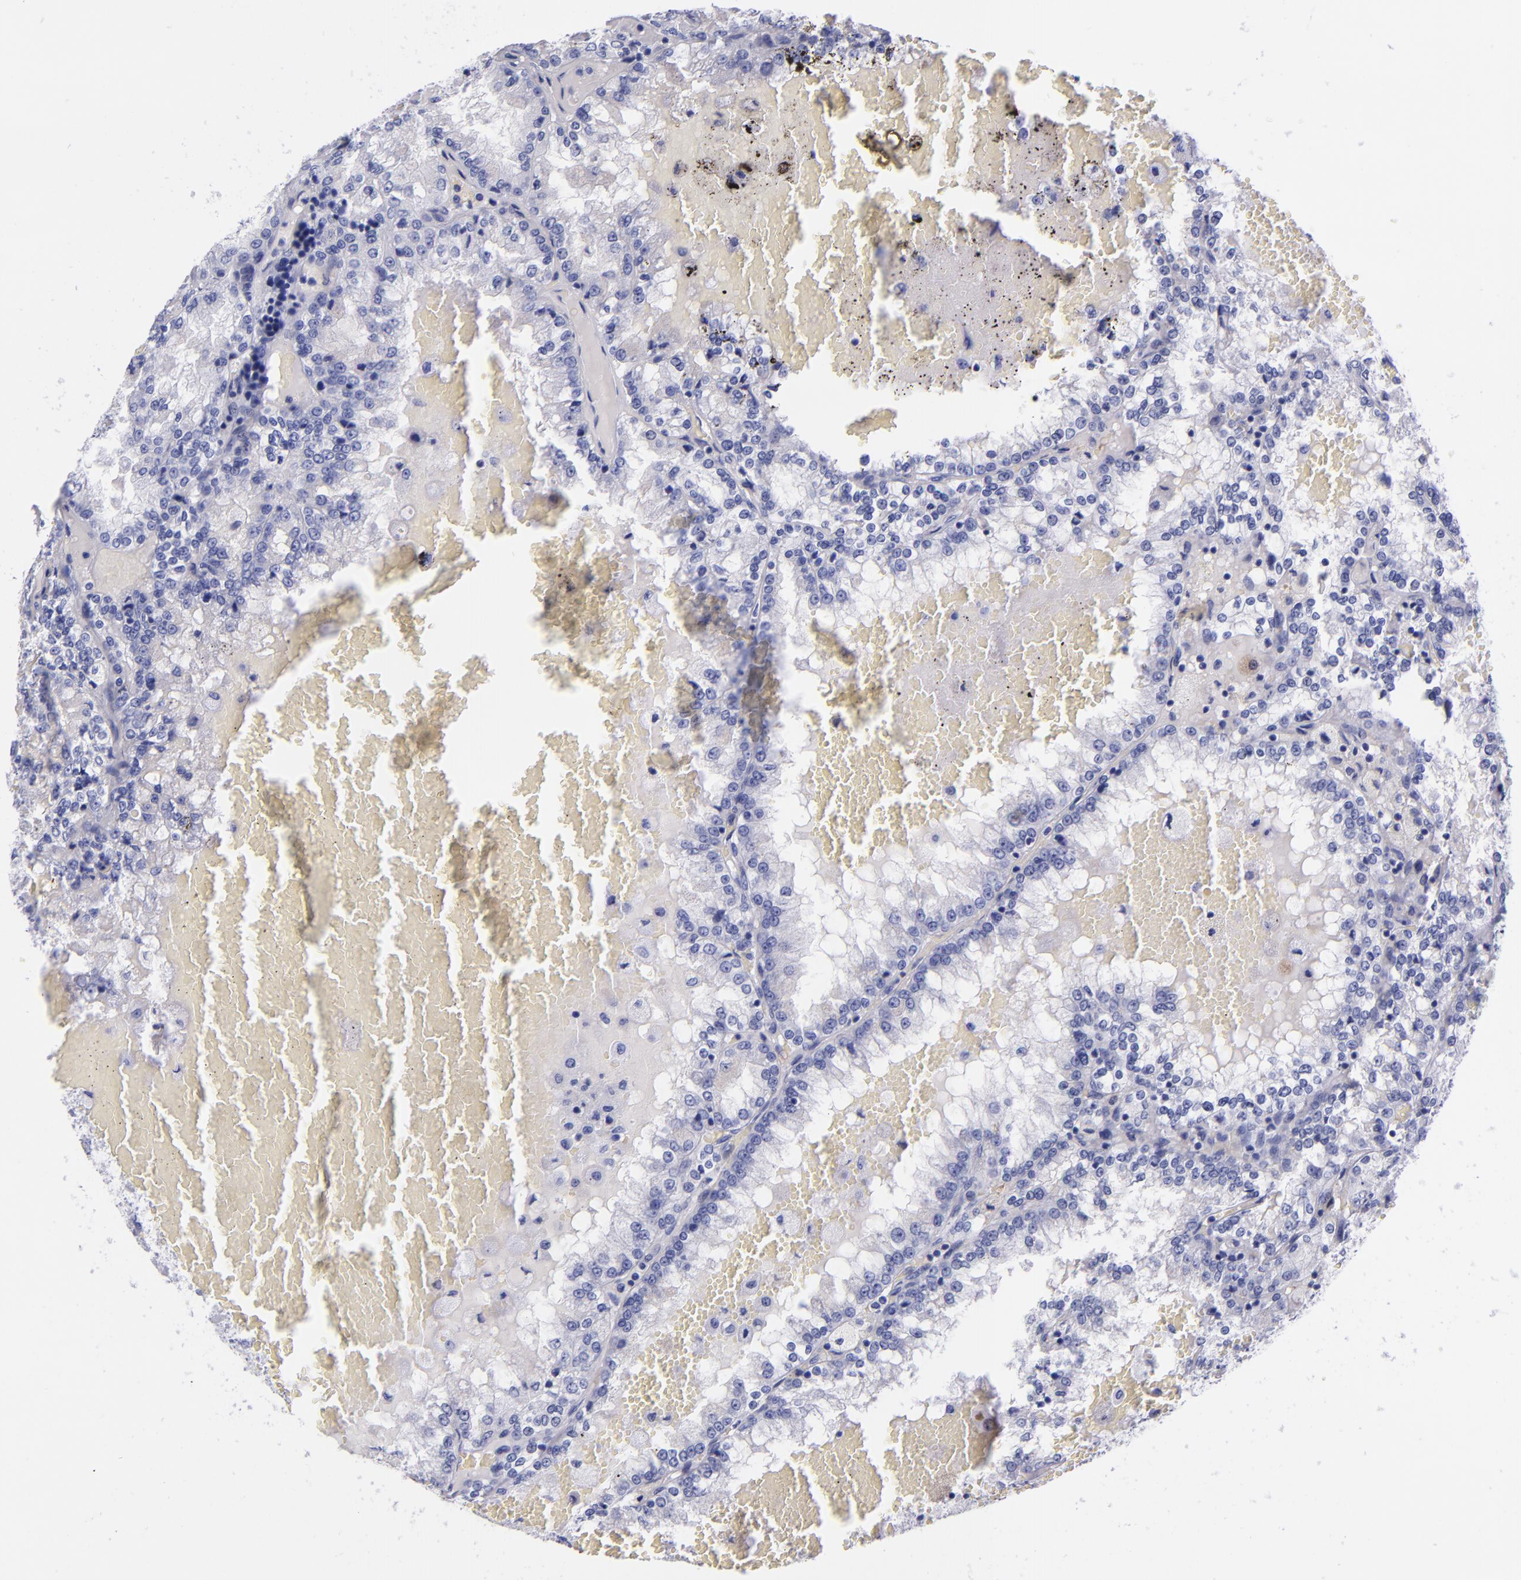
{"staining": {"intensity": "negative", "quantity": "none", "location": "none"}, "tissue": "renal cancer", "cell_type": "Tumor cells", "image_type": "cancer", "snomed": [{"axis": "morphology", "description": "Adenocarcinoma, NOS"}, {"axis": "topography", "description": "Kidney"}], "caption": "Human renal cancer stained for a protein using immunohistochemistry (IHC) reveals no expression in tumor cells.", "gene": "SV2A", "patient": {"sex": "female", "age": 56}}